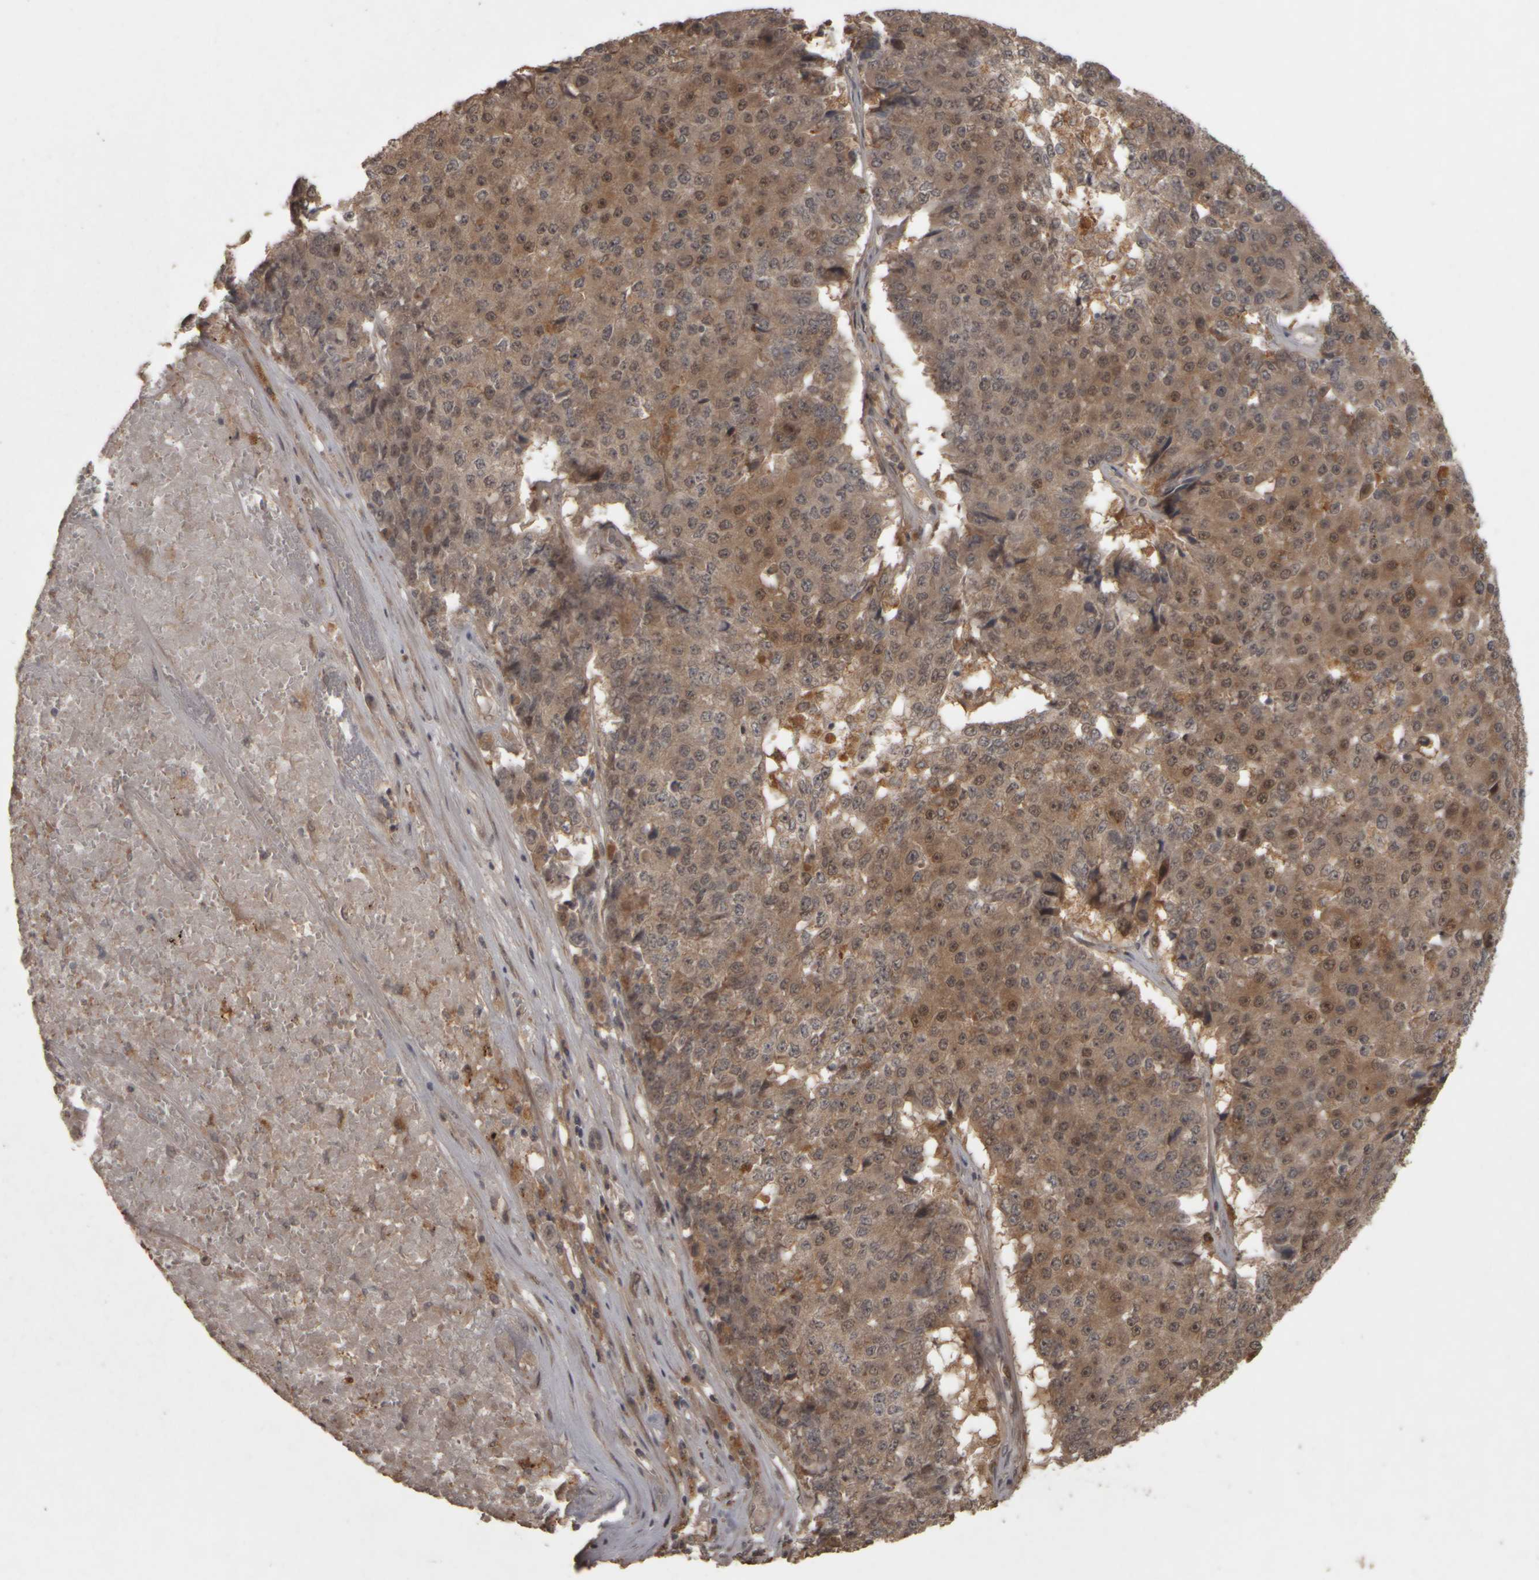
{"staining": {"intensity": "weak", "quantity": ">75%", "location": "cytoplasmic/membranous,nuclear"}, "tissue": "pancreatic cancer", "cell_type": "Tumor cells", "image_type": "cancer", "snomed": [{"axis": "morphology", "description": "Adenocarcinoma, NOS"}, {"axis": "topography", "description": "Pancreas"}], "caption": "The photomicrograph shows a brown stain indicating the presence of a protein in the cytoplasmic/membranous and nuclear of tumor cells in pancreatic cancer.", "gene": "ACO1", "patient": {"sex": "male", "age": 50}}